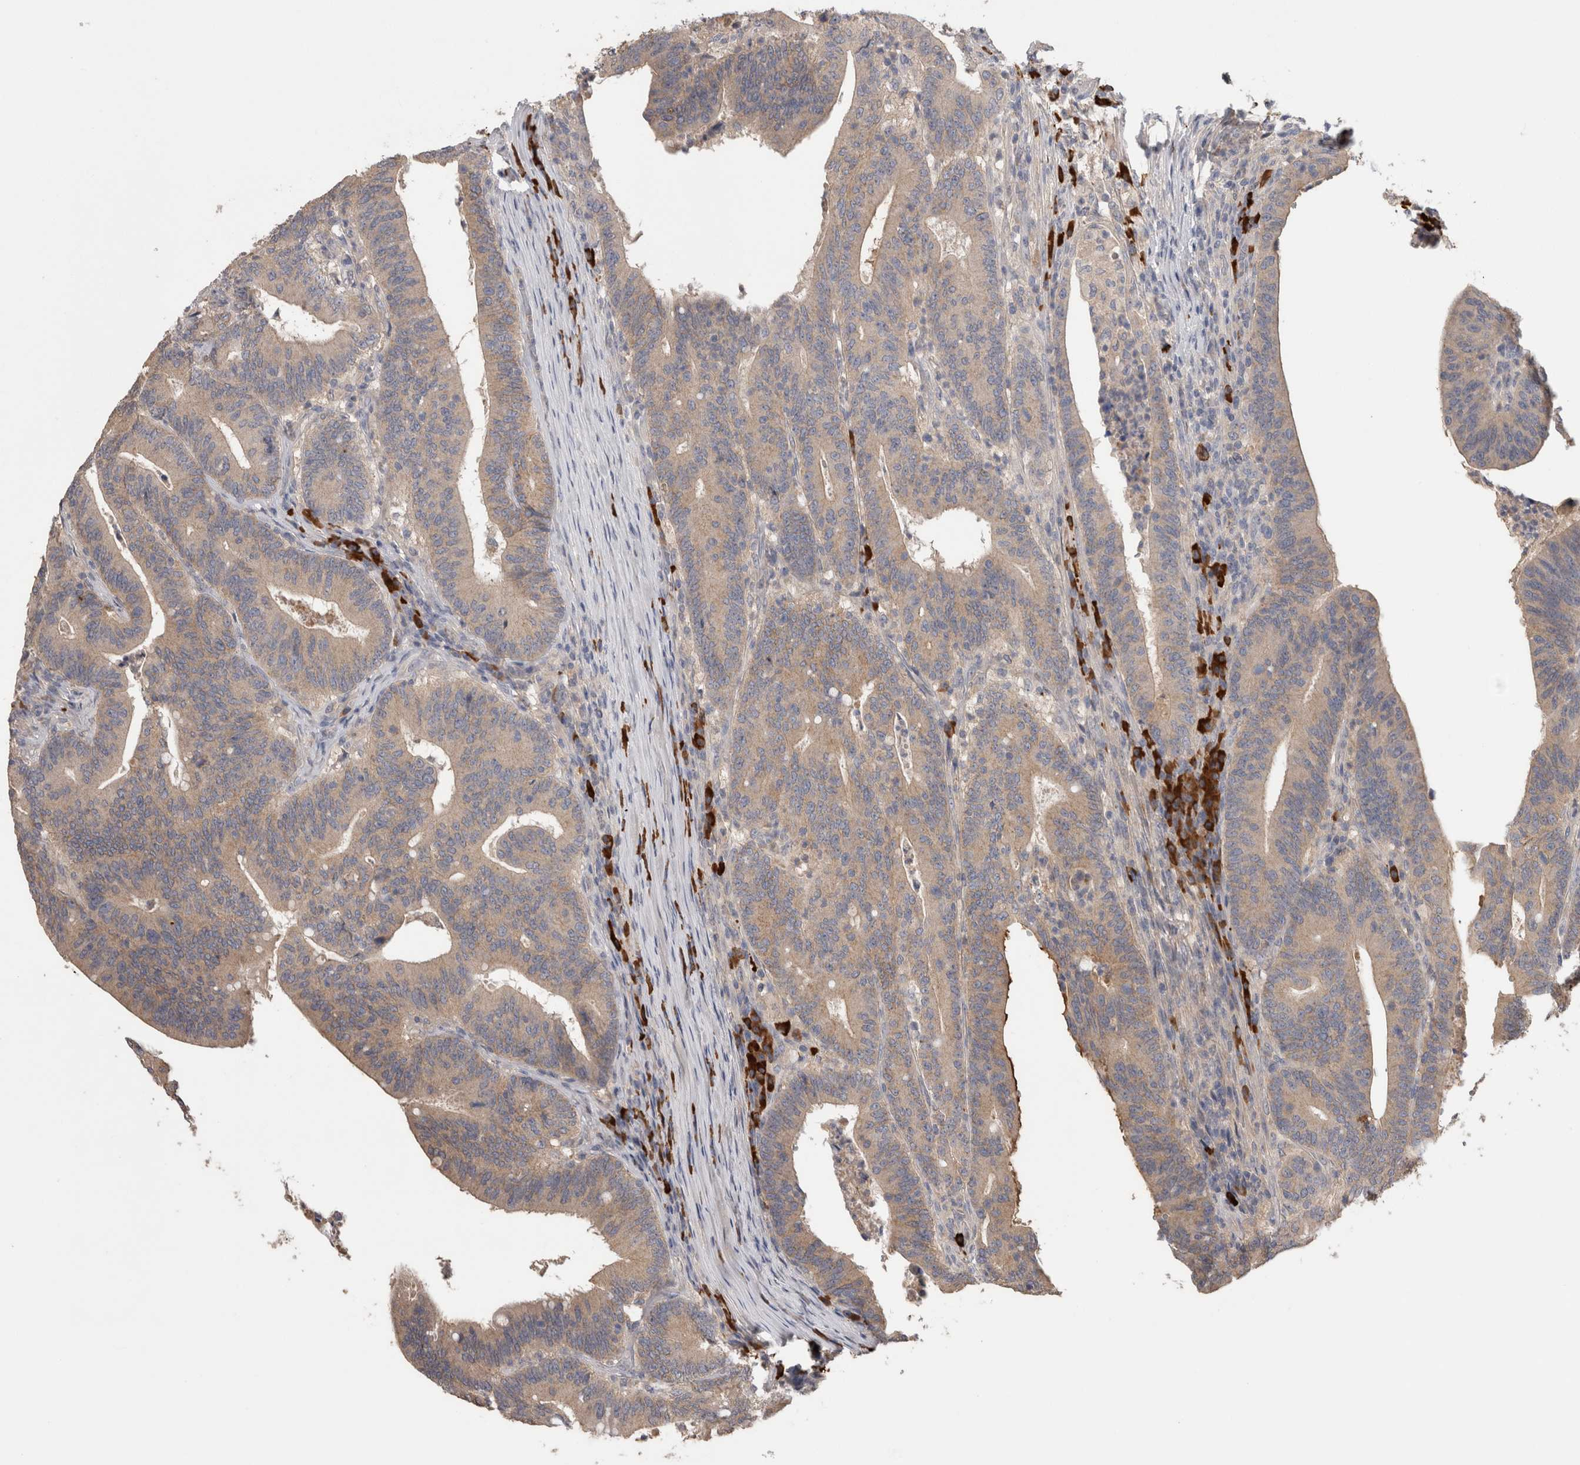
{"staining": {"intensity": "weak", "quantity": ">75%", "location": "cytoplasmic/membranous"}, "tissue": "colorectal cancer", "cell_type": "Tumor cells", "image_type": "cancer", "snomed": [{"axis": "morphology", "description": "Adenocarcinoma, NOS"}, {"axis": "topography", "description": "Colon"}], "caption": "A low amount of weak cytoplasmic/membranous staining is present in approximately >75% of tumor cells in adenocarcinoma (colorectal) tissue.", "gene": "PPP3CC", "patient": {"sex": "female", "age": 66}}